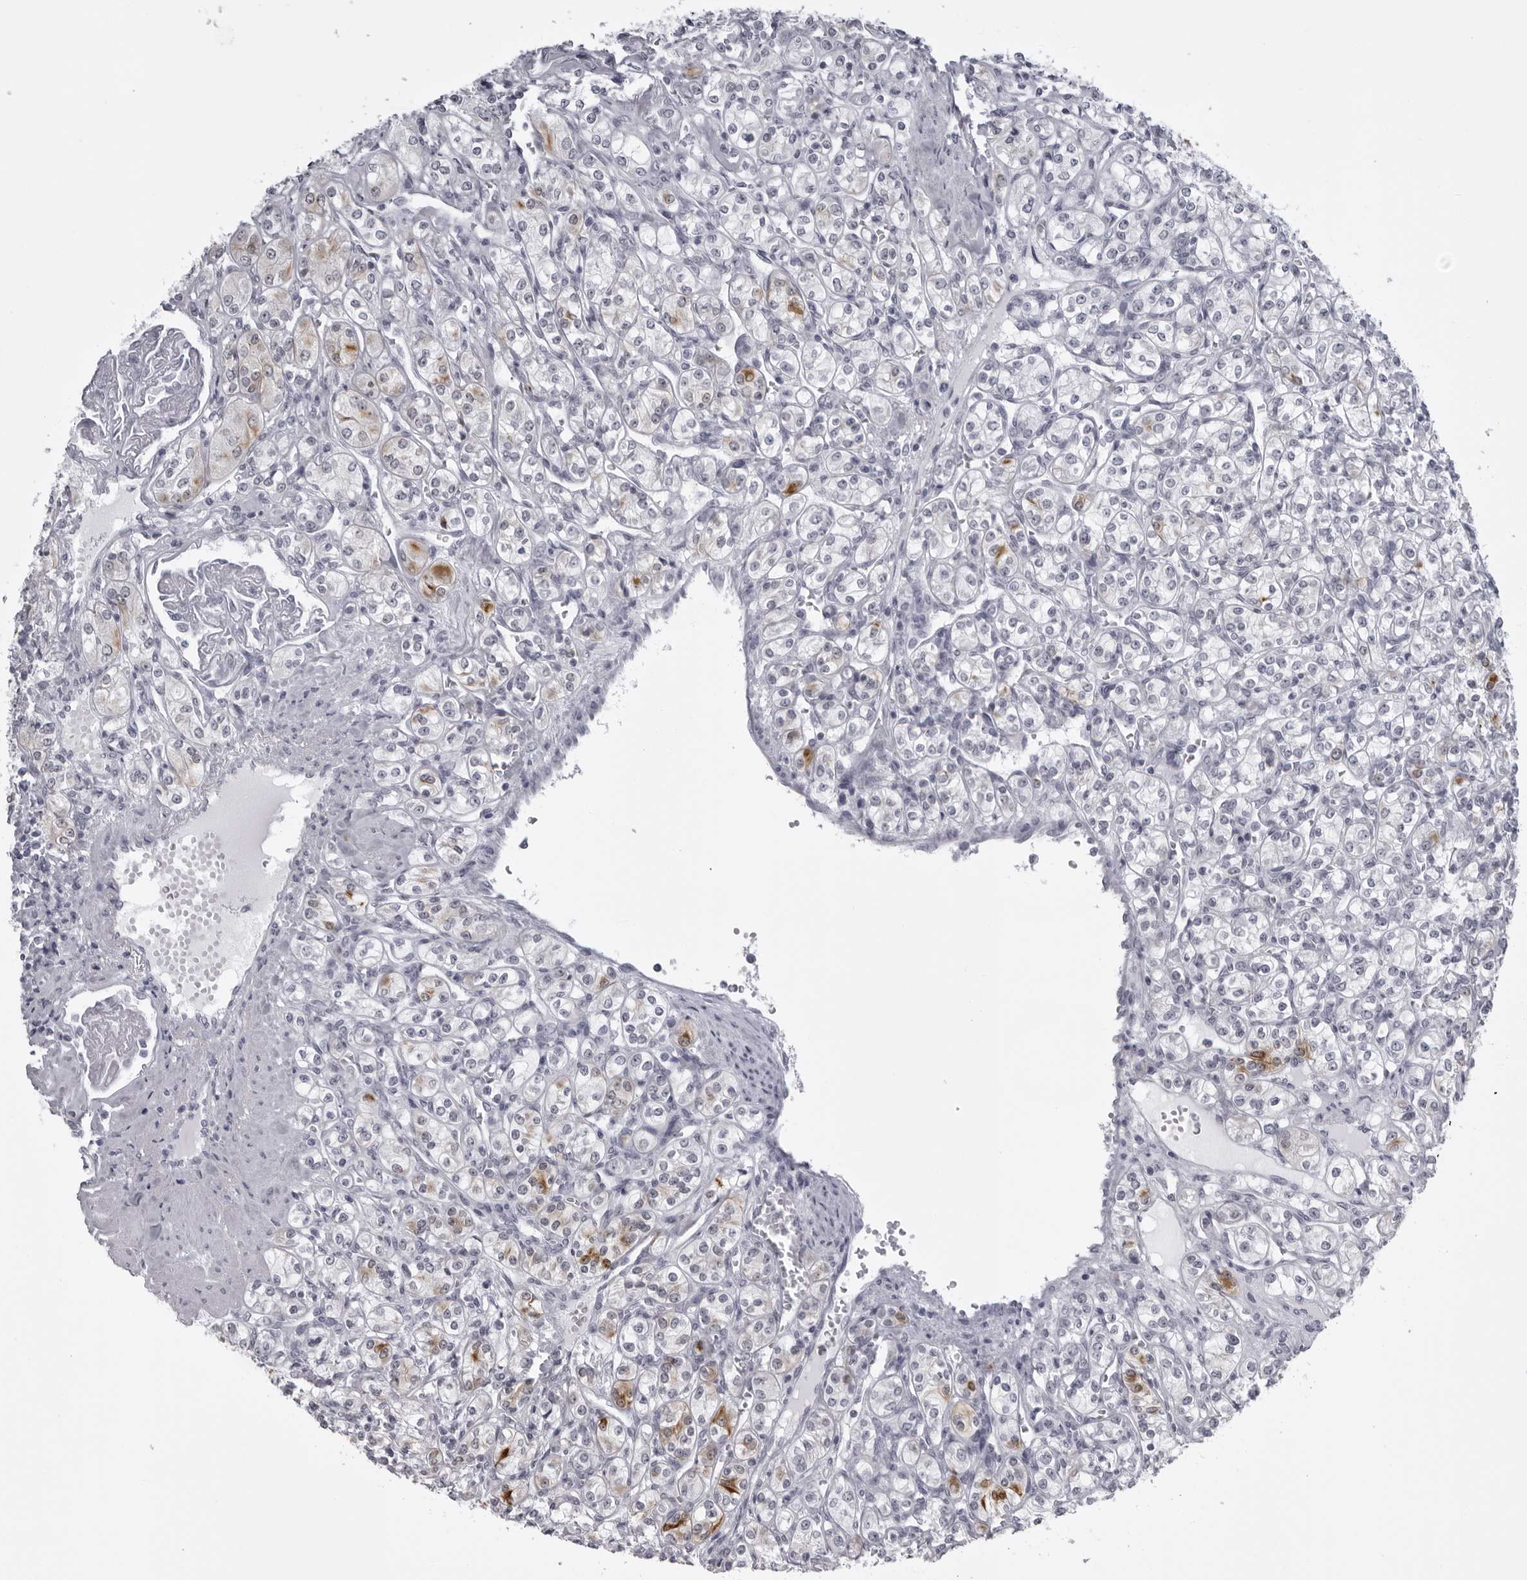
{"staining": {"intensity": "strong", "quantity": "<25%", "location": "cytoplasmic/membranous"}, "tissue": "renal cancer", "cell_type": "Tumor cells", "image_type": "cancer", "snomed": [{"axis": "morphology", "description": "Adenocarcinoma, NOS"}, {"axis": "topography", "description": "Kidney"}], "caption": "Immunohistochemistry (IHC) of renal cancer displays medium levels of strong cytoplasmic/membranous expression in approximately <25% of tumor cells. The staining was performed using DAB (3,3'-diaminobenzidine), with brown indicating positive protein expression. Nuclei are stained blue with hematoxylin.", "gene": "UROD", "patient": {"sex": "male", "age": 77}}